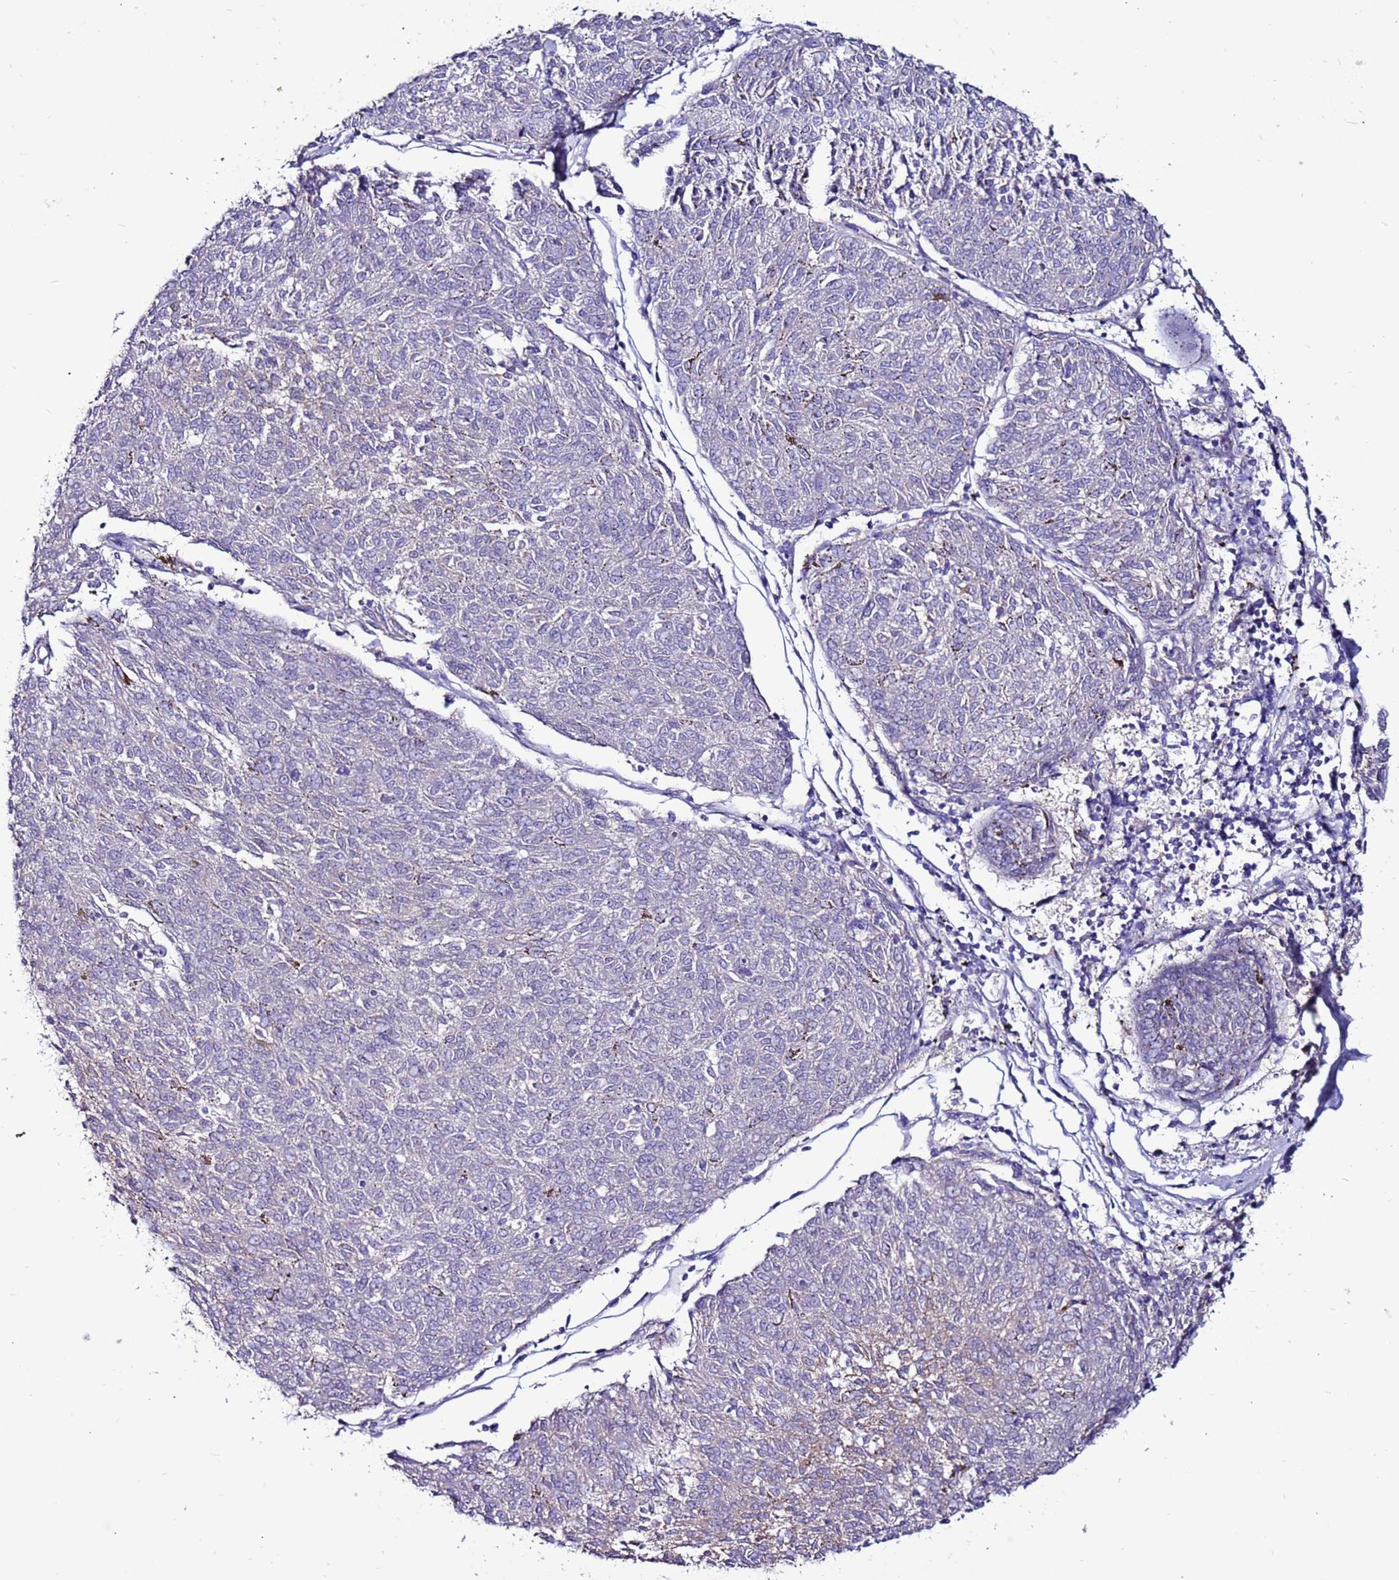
{"staining": {"intensity": "weak", "quantity": "<25%", "location": "cytoplasmic/membranous"}, "tissue": "melanoma", "cell_type": "Tumor cells", "image_type": "cancer", "snomed": [{"axis": "morphology", "description": "Malignant melanoma, NOS"}, {"axis": "topography", "description": "Skin"}], "caption": "This is an immunohistochemistry (IHC) image of melanoma. There is no staining in tumor cells.", "gene": "SLC44A3", "patient": {"sex": "female", "age": 72}}